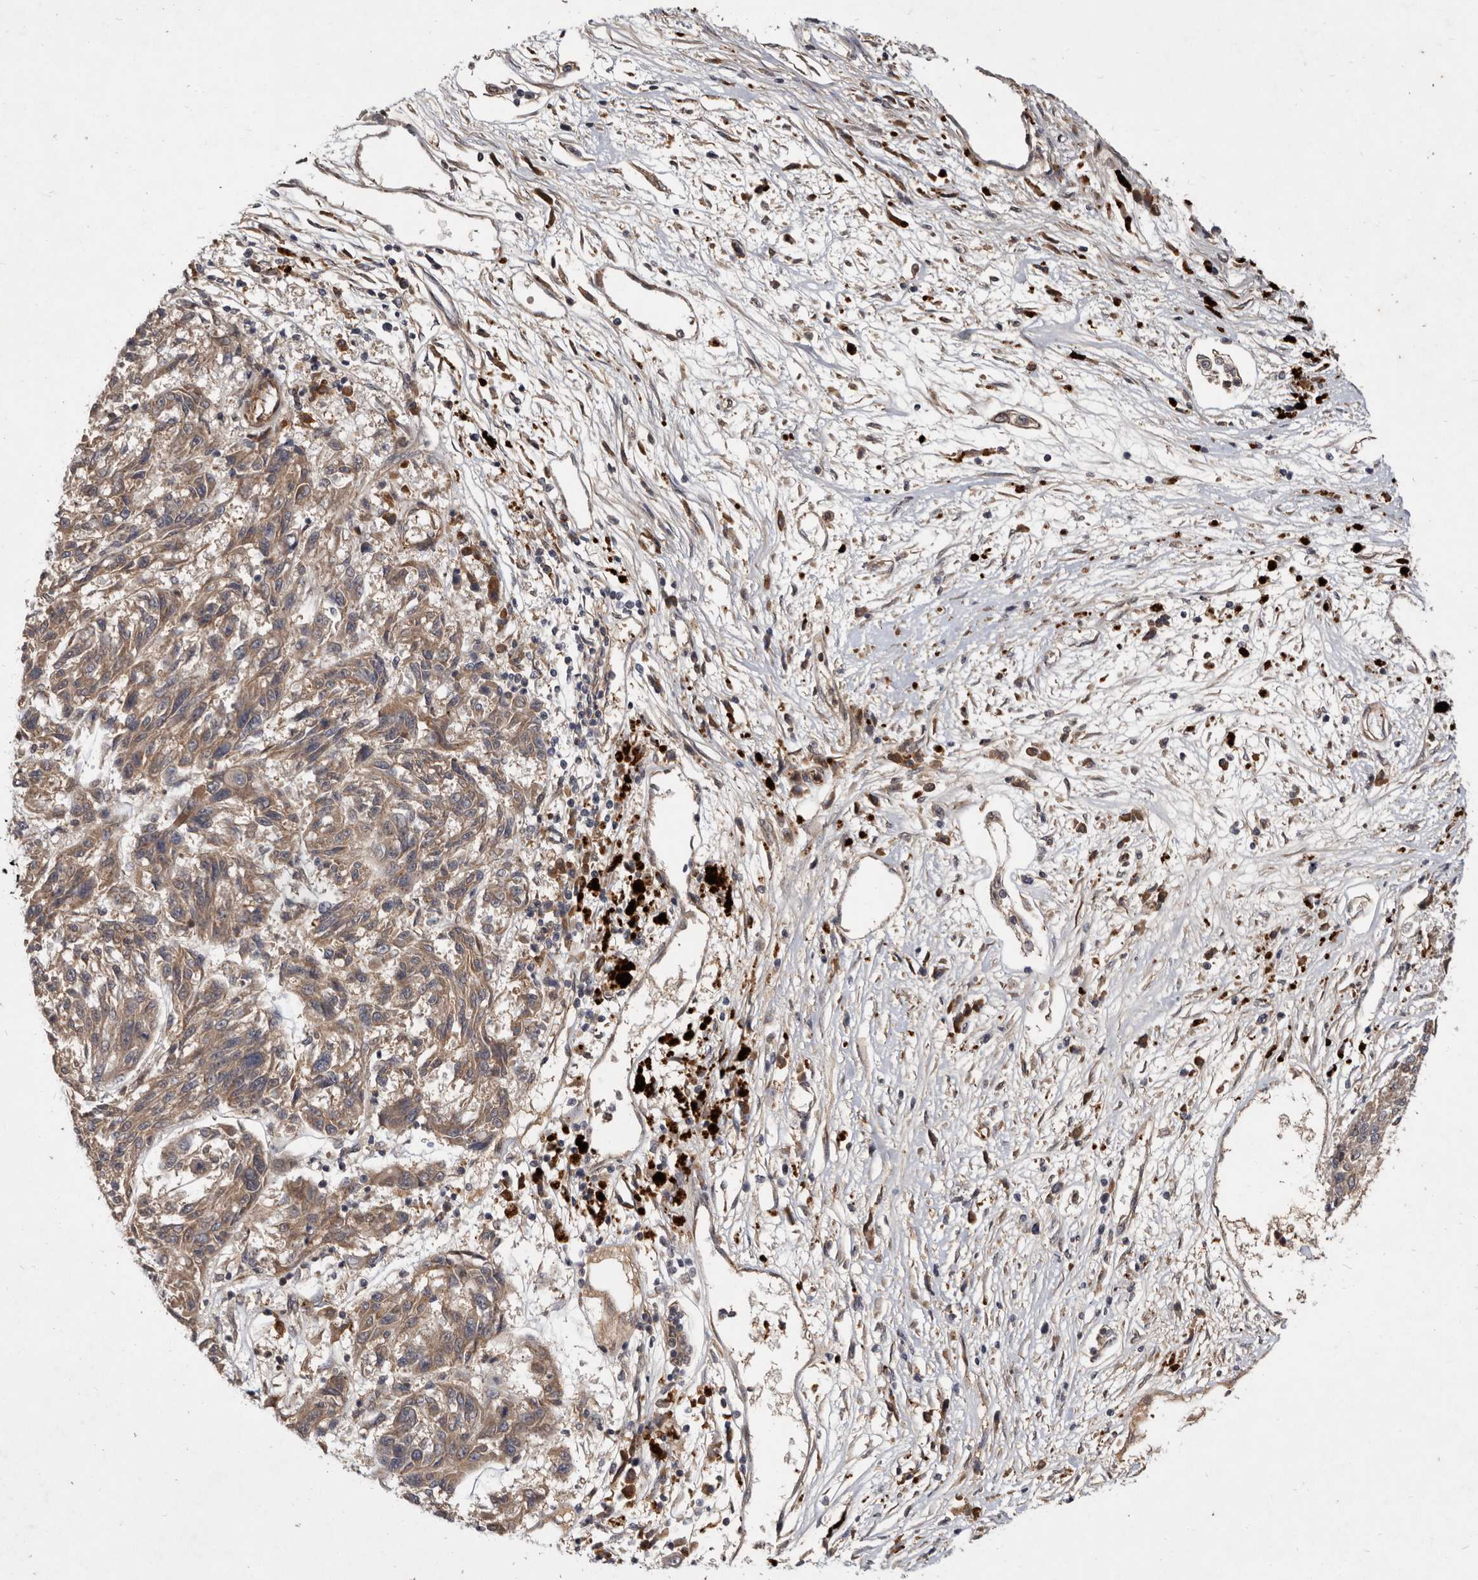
{"staining": {"intensity": "weak", "quantity": ">75%", "location": "cytoplasmic/membranous"}, "tissue": "melanoma", "cell_type": "Tumor cells", "image_type": "cancer", "snomed": [{"axis": "morphology", "description": "Malignant melanoma, NOS"}, {"axis": "topography", "description": "Skin"}], "caption": "Protein staining of melanoma tissue shows weak cytoplasmic/membranous expression in approximately >75% of tumor cells.", "gene": "DNAJC28", "patient": {"sex": "male", "age": 53}}